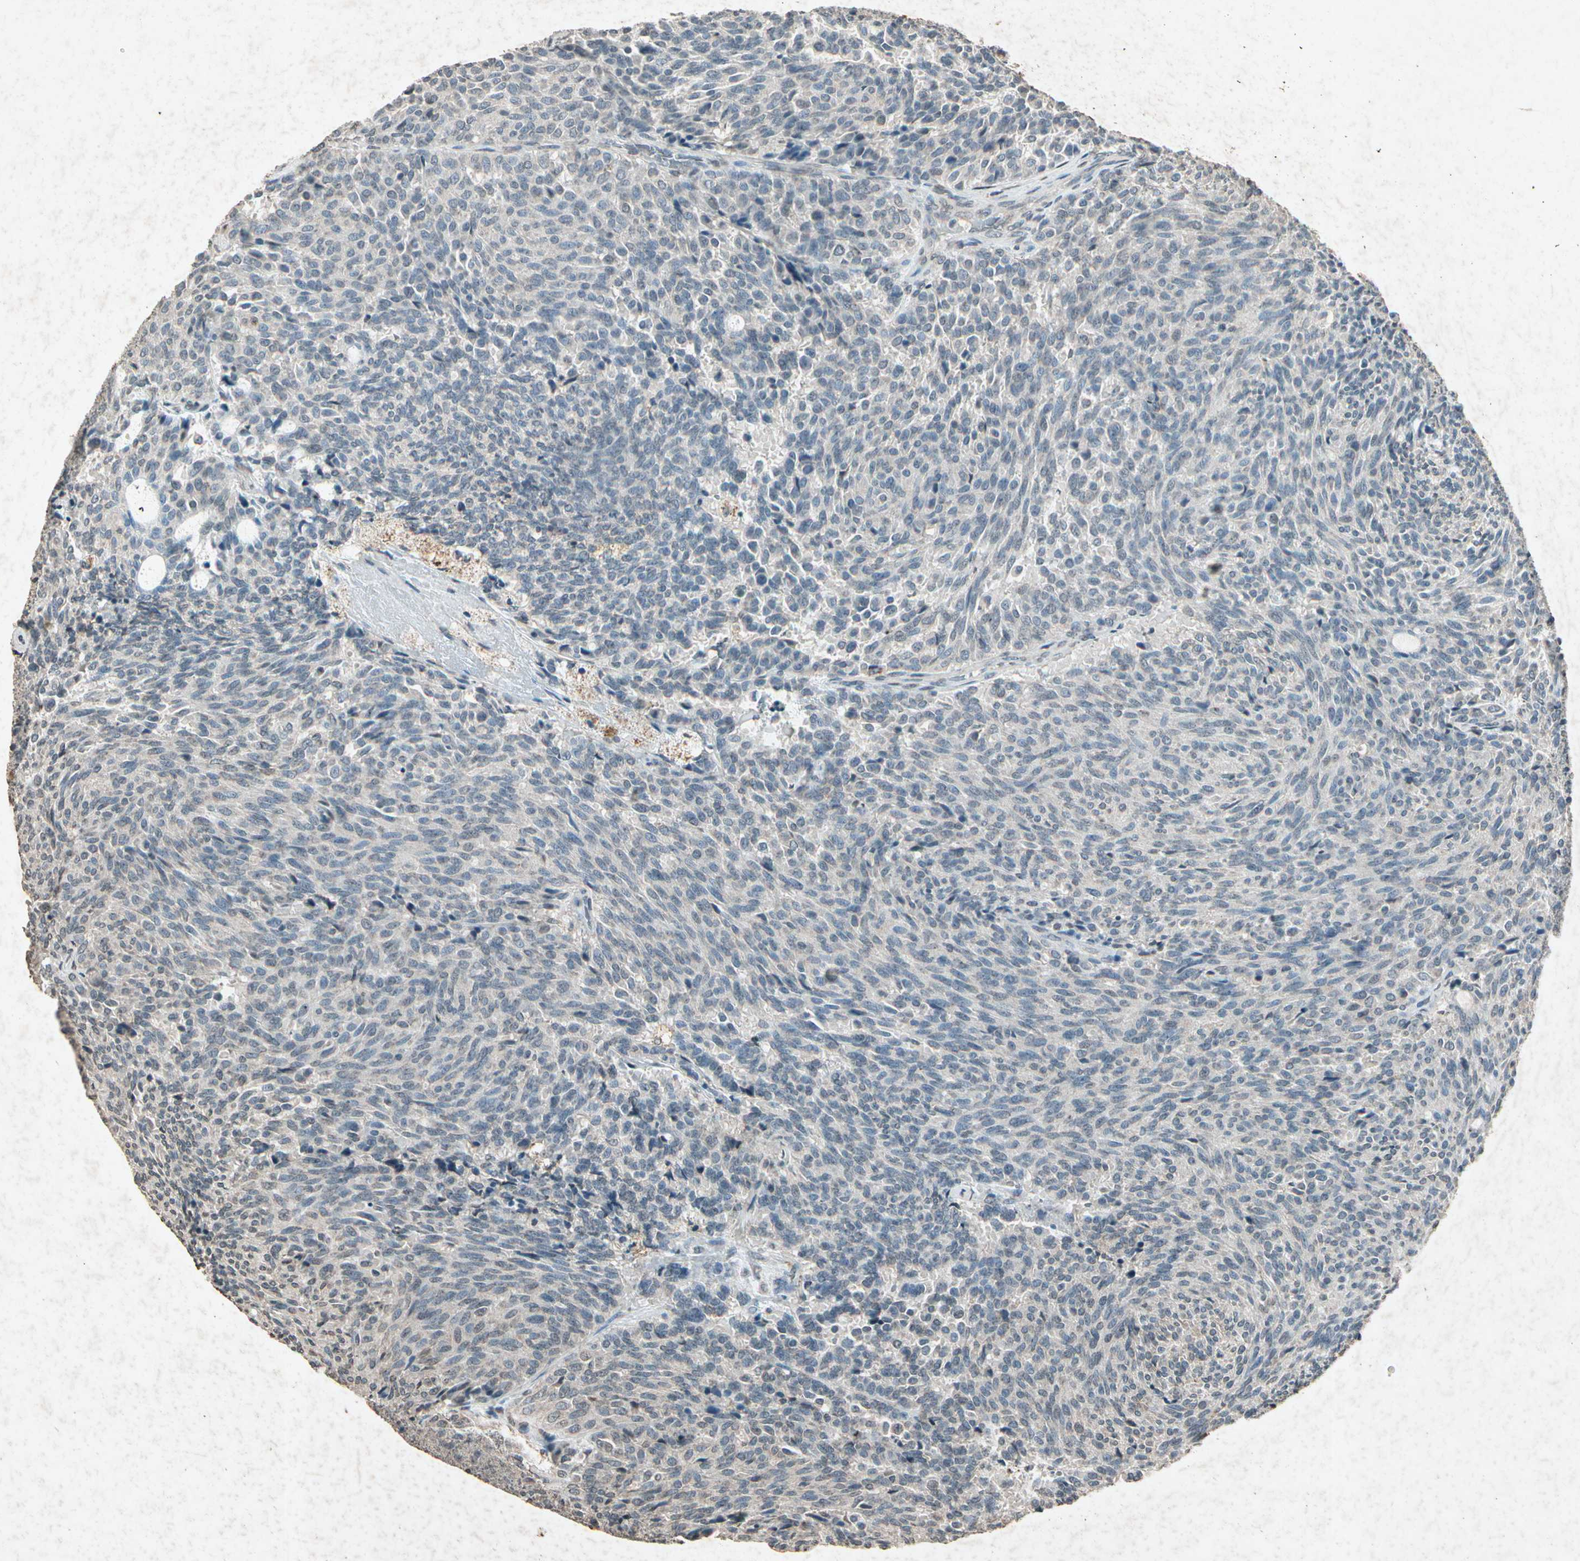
{"staining": {"intensity": "weak", "quantity": "25%-75%", "location": "cytoplasmic/membranous"}, "tissue": "carcinoid", "cell_type": "Tumor cells", "image_type": "cancer", "snomed": [{"axis": "morphology", "description": "Carcinoid, malignant, NOS"}, {"axis": "topography", "description": "Pancreas"}], "caption": "Protein analysis of malignant carcinoid tissue demonstrates weak cytoplasmic/membranous expression in approximately 25%-75% of tumor cells. The staining was performed using DAB (3,3'-diaminobenzidine) to visualize the protein expression in brown, while the nuclei were stained in blue with hematoxylin (Magnification: 20x).", "gene": "GC", "patient": {"sex": "female", "age": 54}}